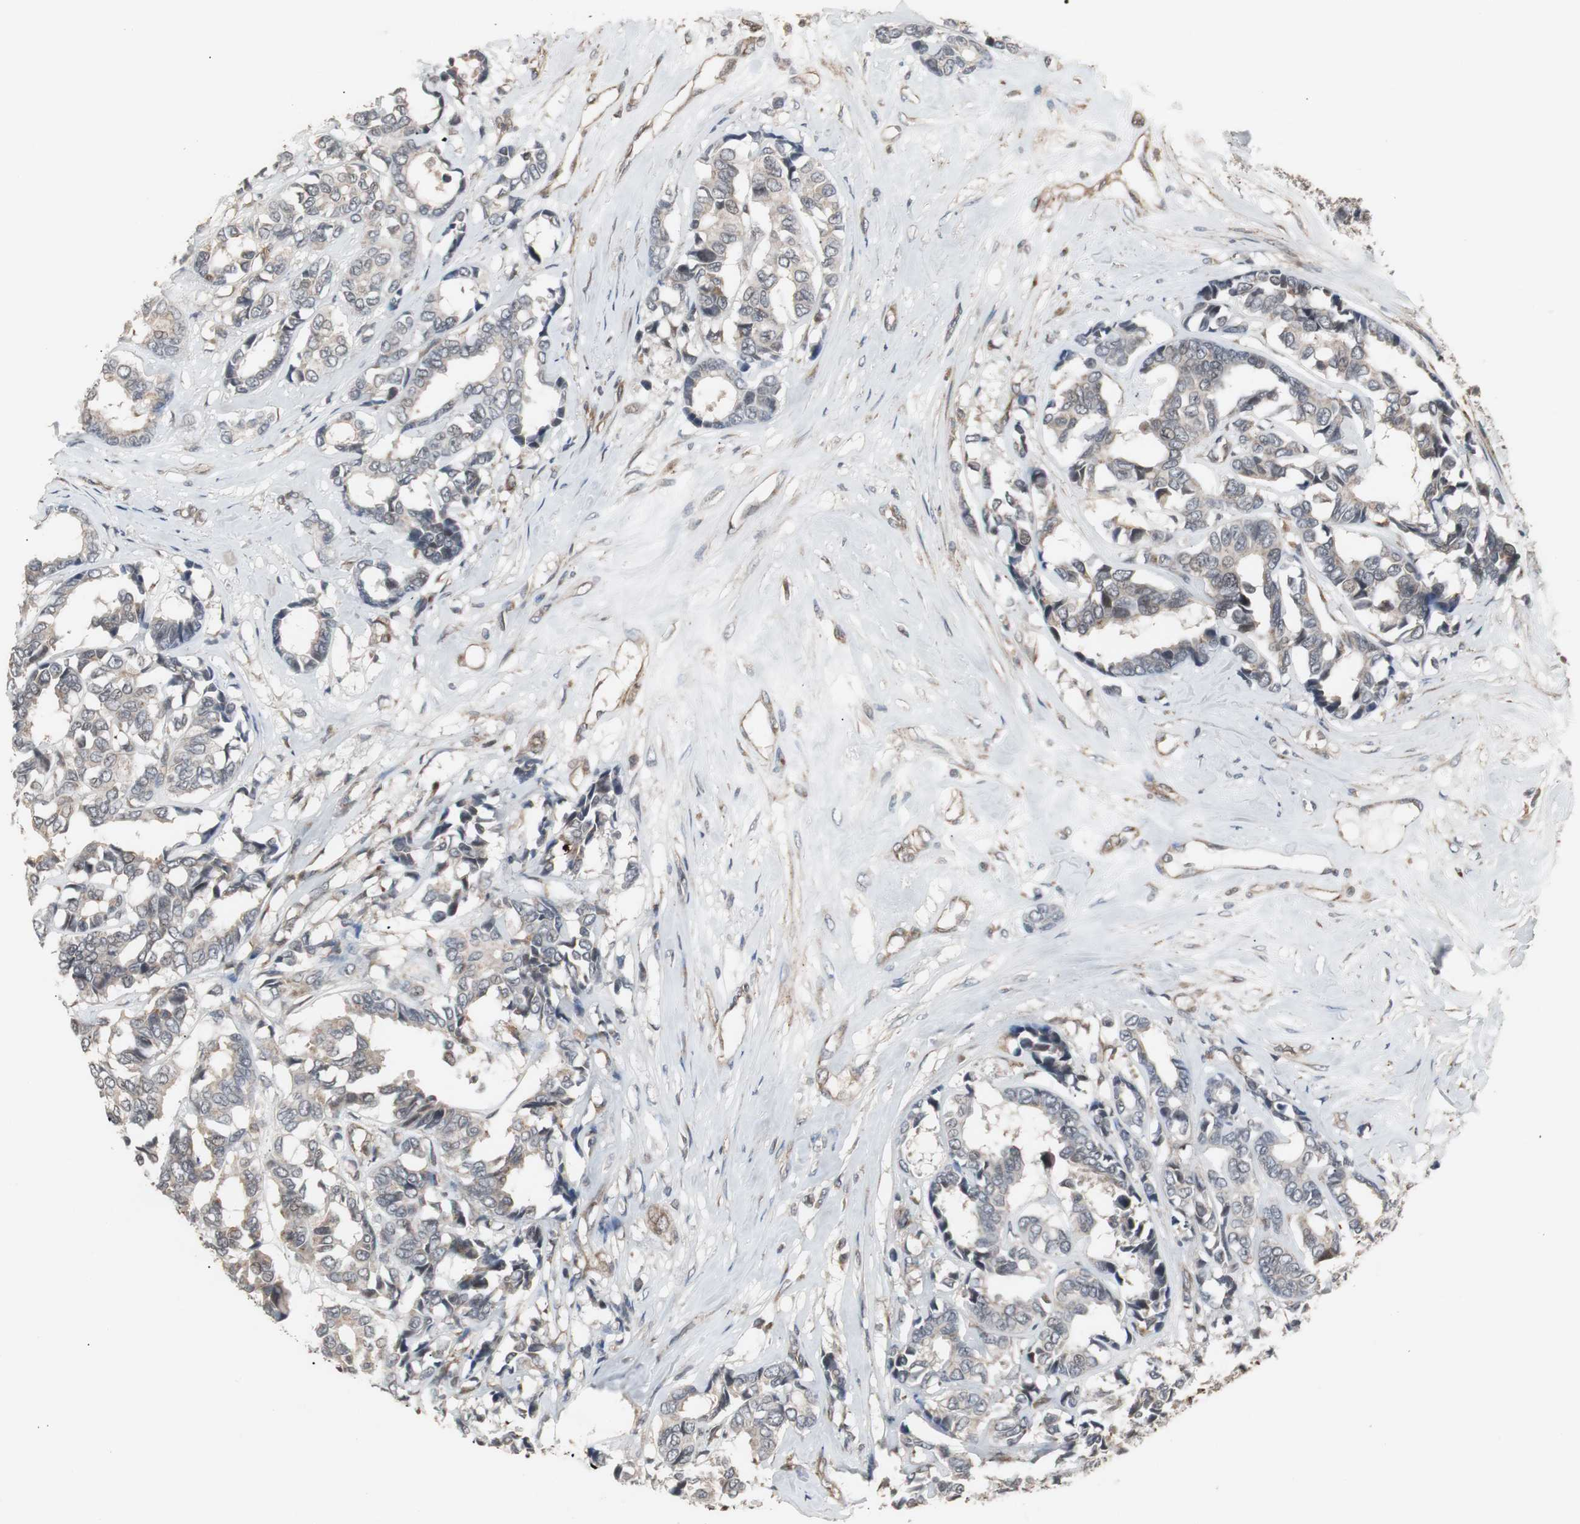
{"staining": {"intensity": "weak", "quantity": ">75%", "location": "cytoplasmic/membranous"}, "tissue": "breast cancer", "cell_type": "Tumor cells", "image_type": "cancer", "snomed": [{"axis": "morphology", "description": "Duct carcinoma"}, {"axis": "topography", "description": "Breast"}], "caption": "Breast invasive ductal carcinoma stained with immunohistochemistry demonstrates weak cytoplasmic/membranous staining in about >75% of tumor cells. (DAB (3,3'-diaminobenzidine) = brown stain, brightfield microscopy at high magnification).", "gene": "ATP2B2", "patient": {"sex": "female", "age": 87}}